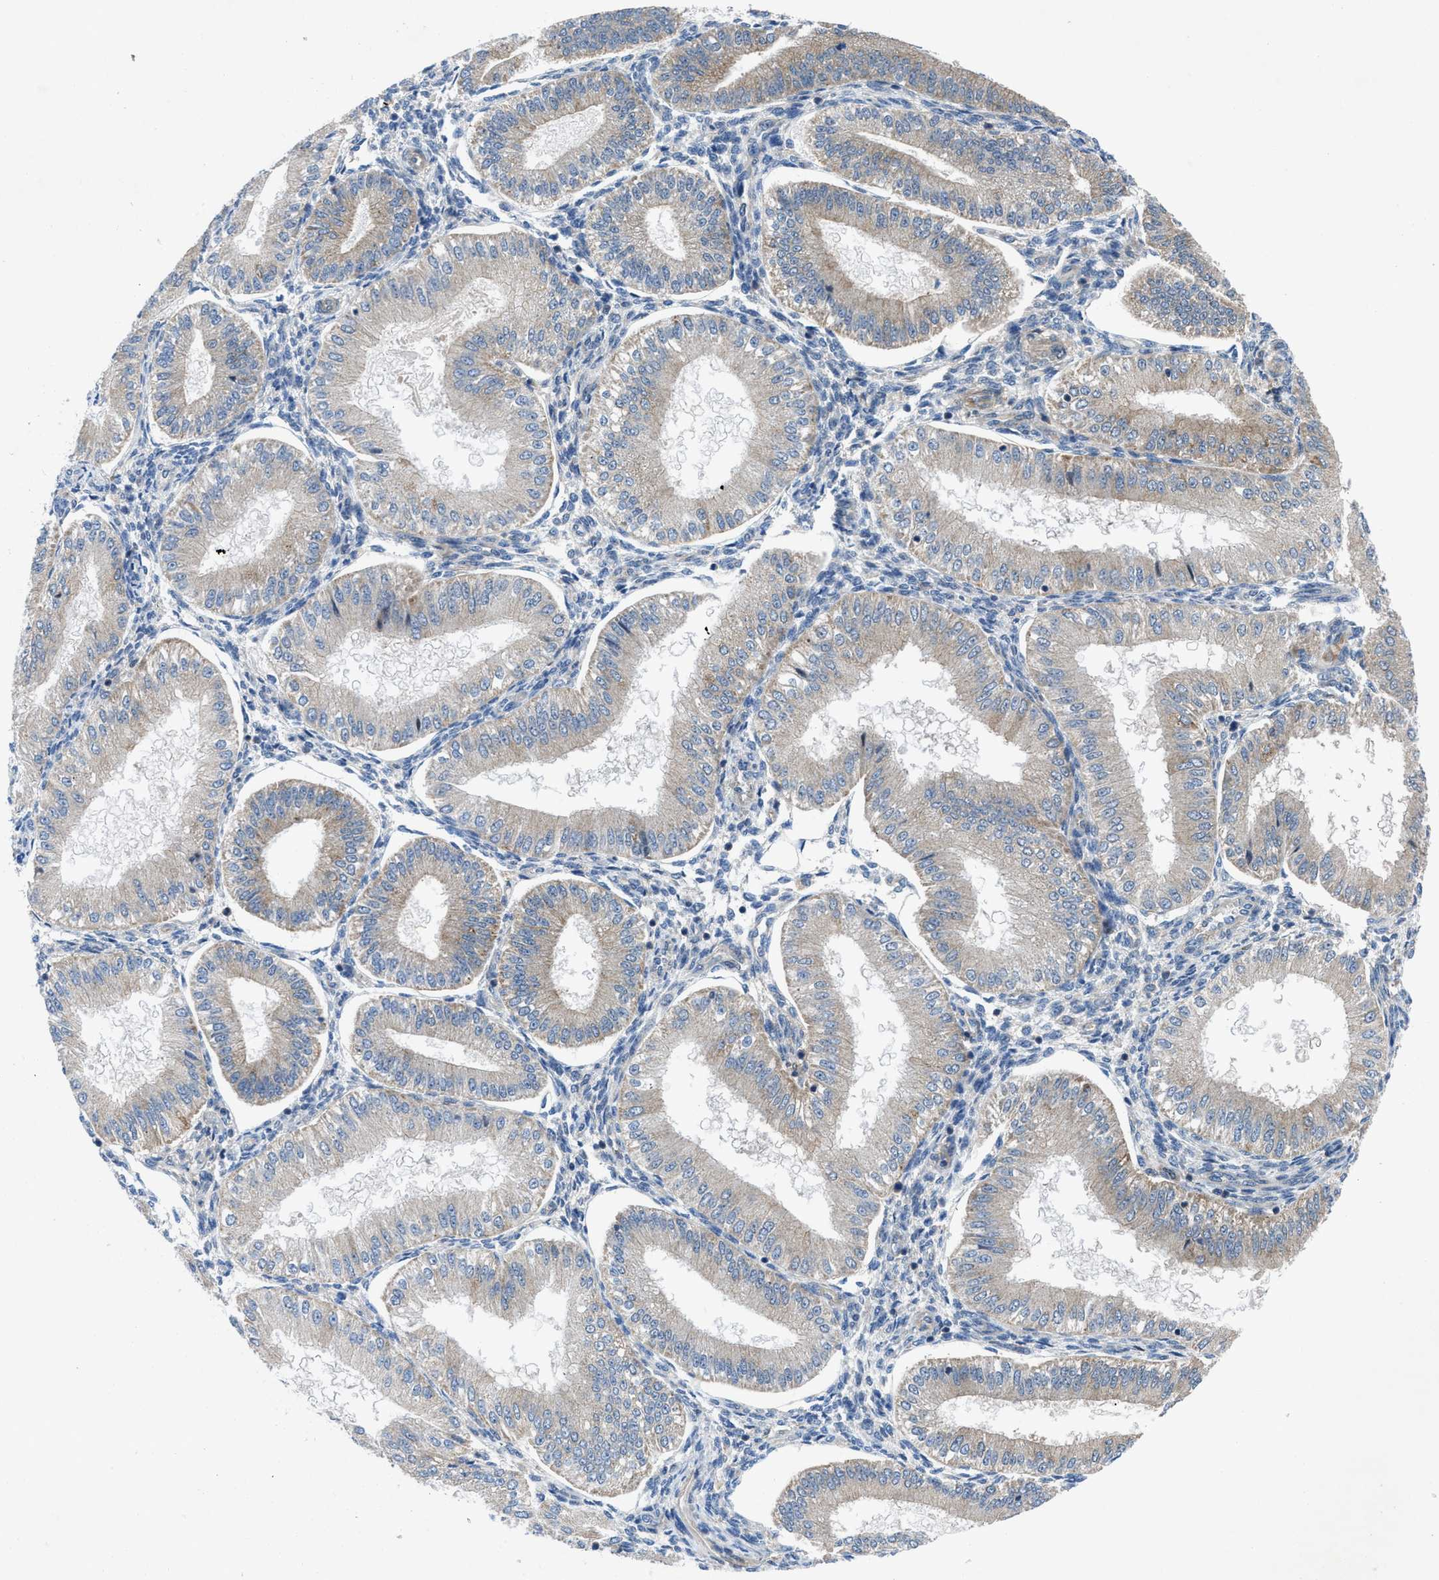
{"staining": {"intensity": "negative", "quantity": "none", "location": "none"}, "tissue": "endometrium", "cell_type": "Cells in endometrial stroma", "image_type": "normal", "snomed": [{"axis": "morphology", "description": "Normal tissue, NOS"}, {"axis": "topography", "description": "Endometrium"}], "caption": "DAB (3,3'-diaminobenzidine) immunohistochemical staining of normal human endometrium displays no significant staining in cells in endometrial stroma.", "gene": "PANX1", "patient": {"sex": "female", "age": 39}}